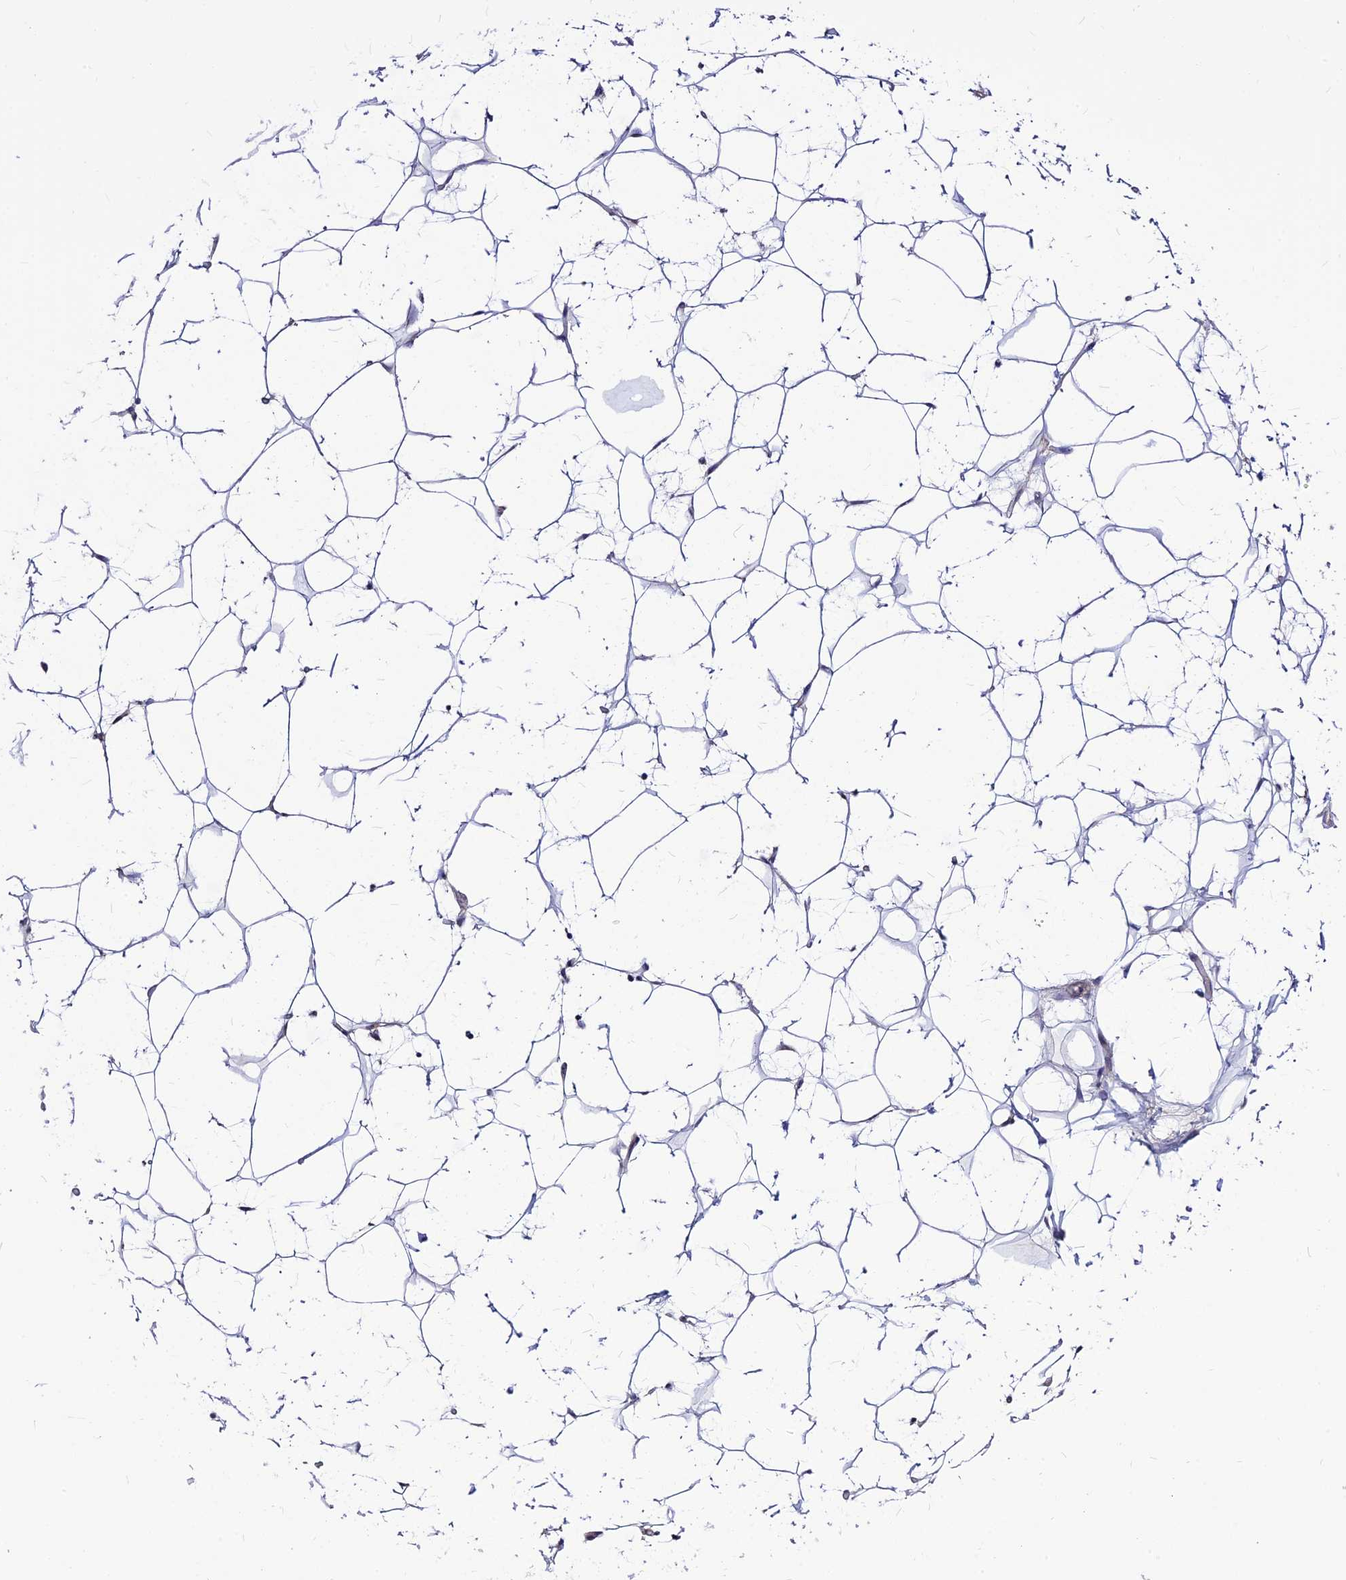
{"staining": {"intensity": "negative", "quantity": "none", "location": "none"}, "tissue": "adipose tissue", "cell_type": "Adipocytes", "image_type": "normal", "snomed": [{"axis": "morphology", "description": "Normal tissue, NOS"}, {"axis": "topography", "description": "Breast"}], "caption": "DAB (3,3'-diaminobenzidine) immunohistochemical staining of unremarkable adipose tissue reveals no significant staining in adipocytes.", "gene": "CZIB", "patient": {"sex": "female", "age": 26}}